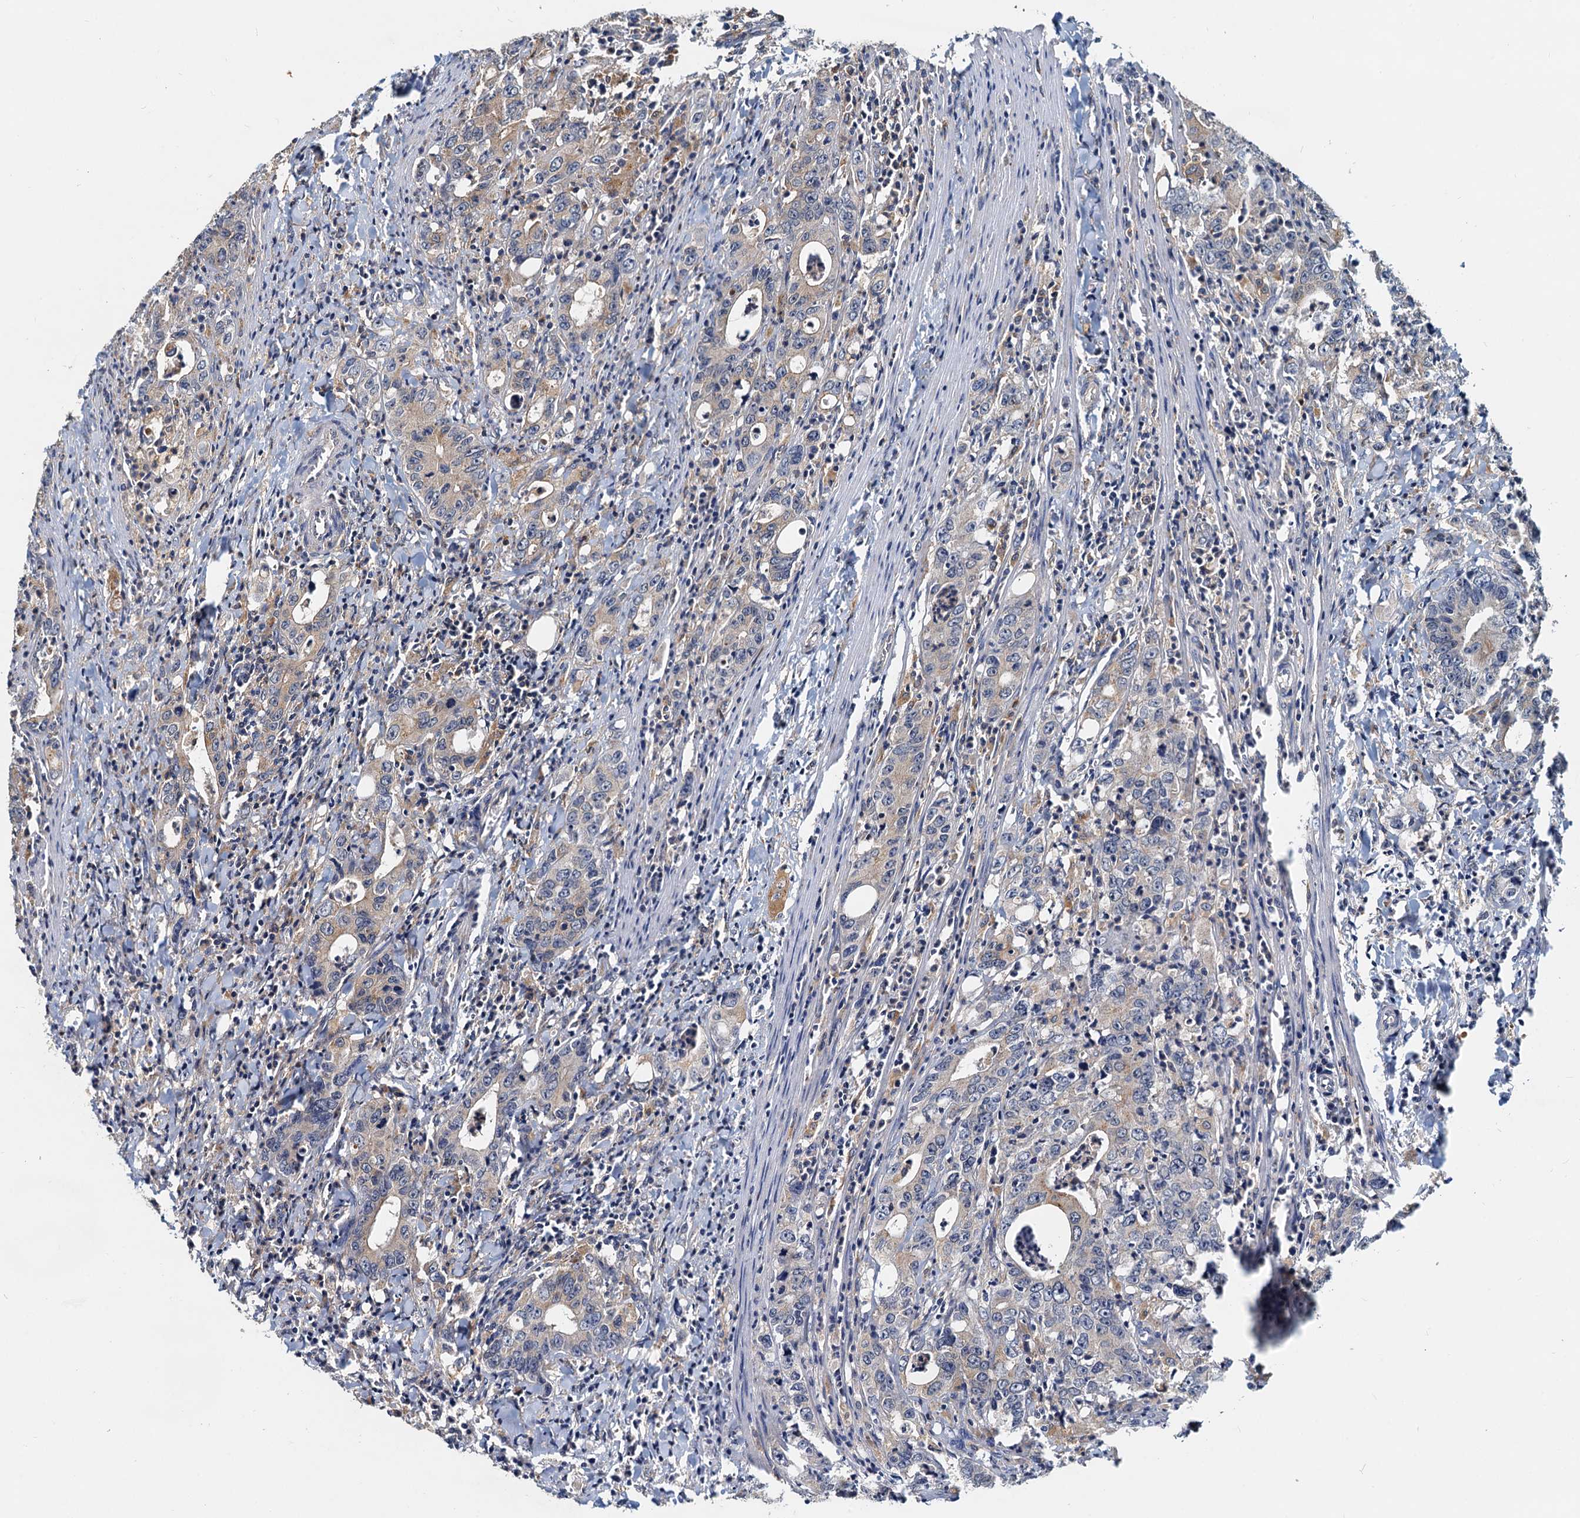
{"staining": {"intensity": "weak", "quantity": "<25%", "location": "cytoplasmic/membranous"}, "tissue": "colorectal cancer", "cell_type": "Tumor cells", "image_type": "cancer", "snomed": [{"axis": "morphology", "description": "Adenocarcinoma, NOS"}, {"axis": "topography", "description": "Colon"}], "caption": "IHC histopathology image of human adenocarcinoma (colorectal) stained for a protein (brown), which demonstrates no expression in tumor cells.", "gene": "TOLLIP", "patient": {"sex": "female", "age": 75}}